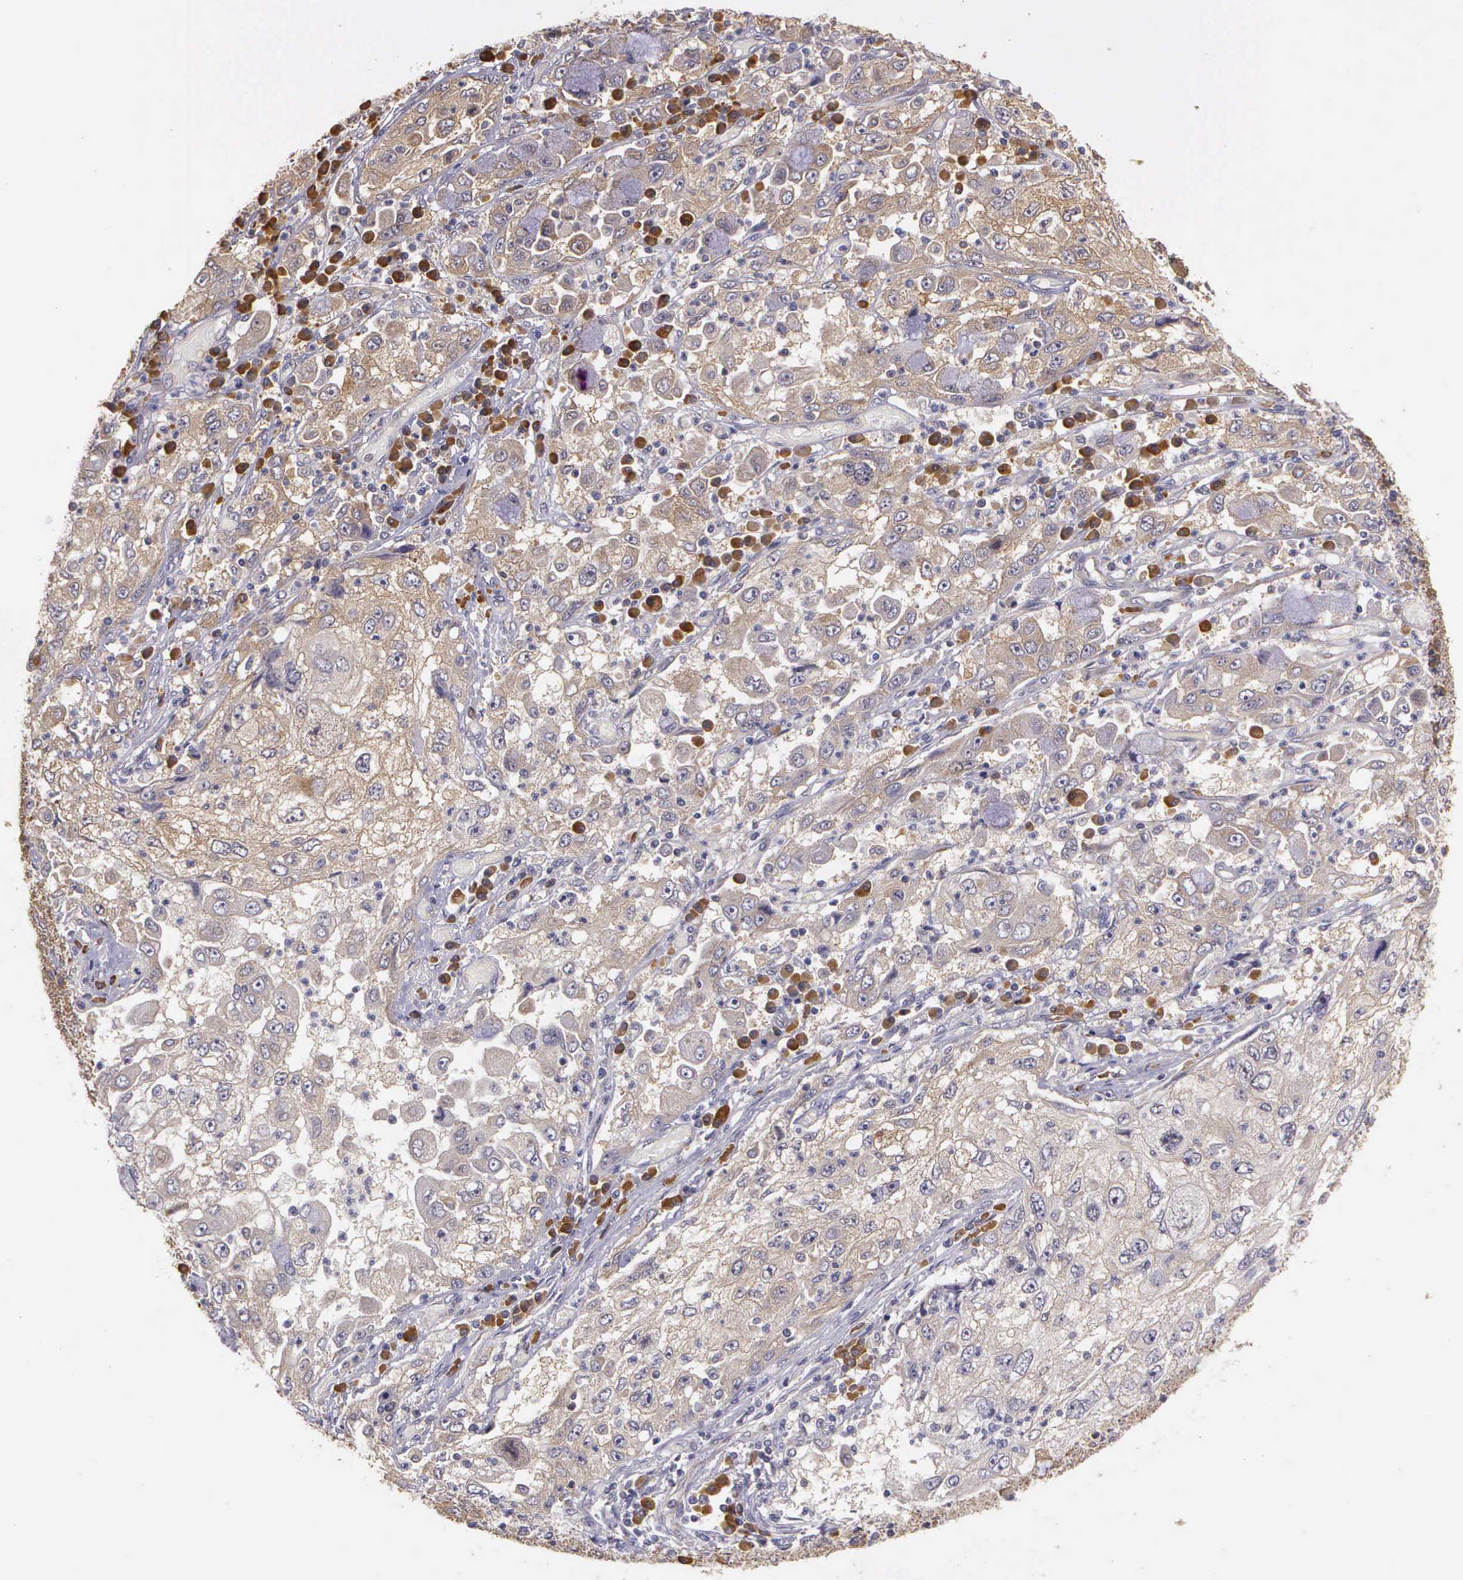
{"staining": {"intensity": "moderate", "quantity": ">75%", "location": "cytoplasmic/membranous"}, "tissue": "cervical cancer", "cell_type": "Tumor cells", "image_type": "cancer", "snomed": [{"axis": "morphology", "description": "Squamous cell carcinoma, NOS"}, {"axis": "topography", "description": "Cervix"}], "caption": "A brown stain labels moderate cytoplasmic/membranous staining of a protein in cervical cancer tumor cells.", "gene": "EIF5", "patient": {"sex": "female", "age": 36}}